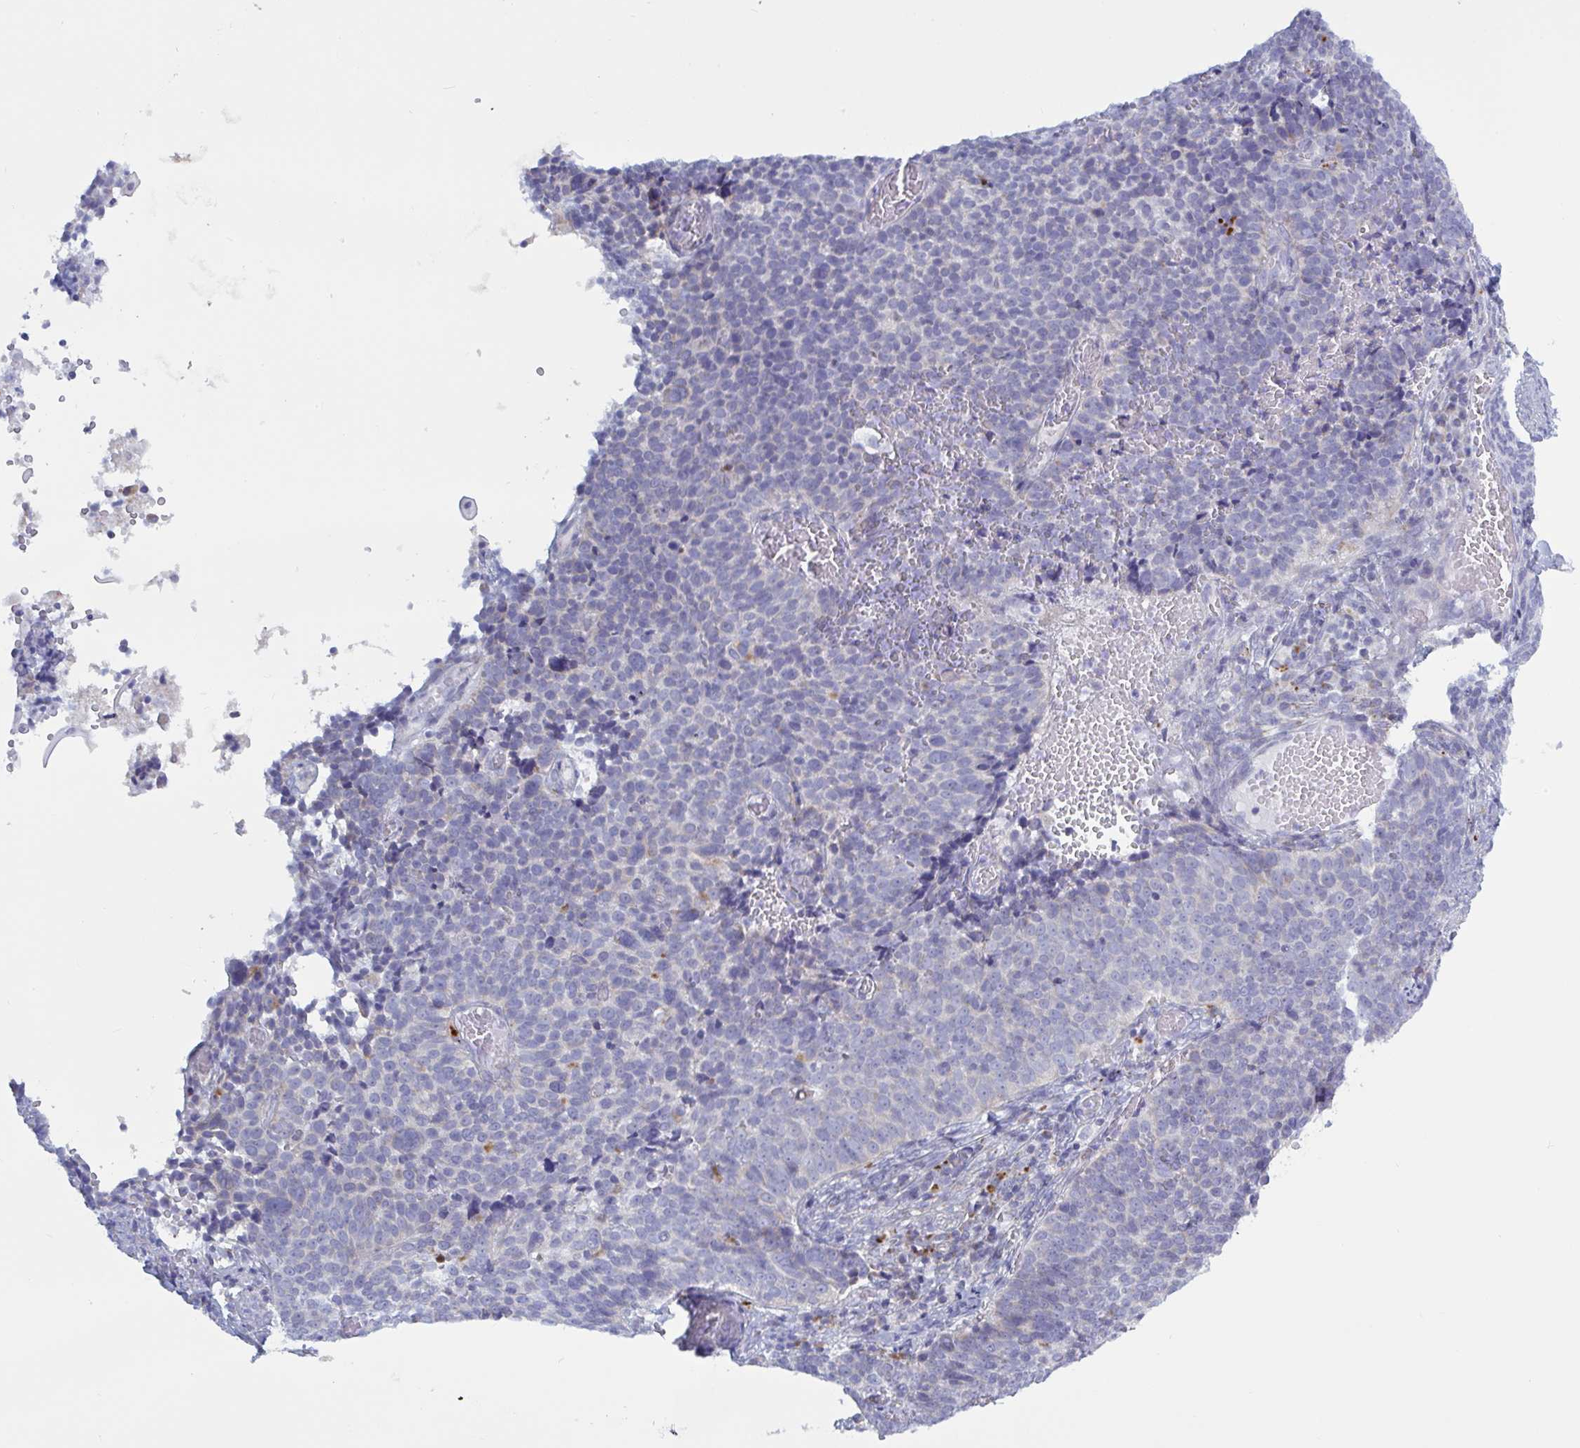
{"staining": {"intensity": "negative", "quantity": "none", "location": "none"}, "tissue": "cervical cancer", "cell_type": "Tumor cells", "image_type": "cancer", "snomed": [{"axis": "morphology", "description": "Normal tissue, NOS"}, {"axis": "morphology", "description": "Squamous cell carcinoma, NOS"}, {"axis": "topography", "description": "Cervix"}], "caption": "There is no significant positivity in tumor cells of cervical cancer (squamous cell carcinoma).", "gene": "ATG9A", "patient": {"sex": "female", "age": 39}}